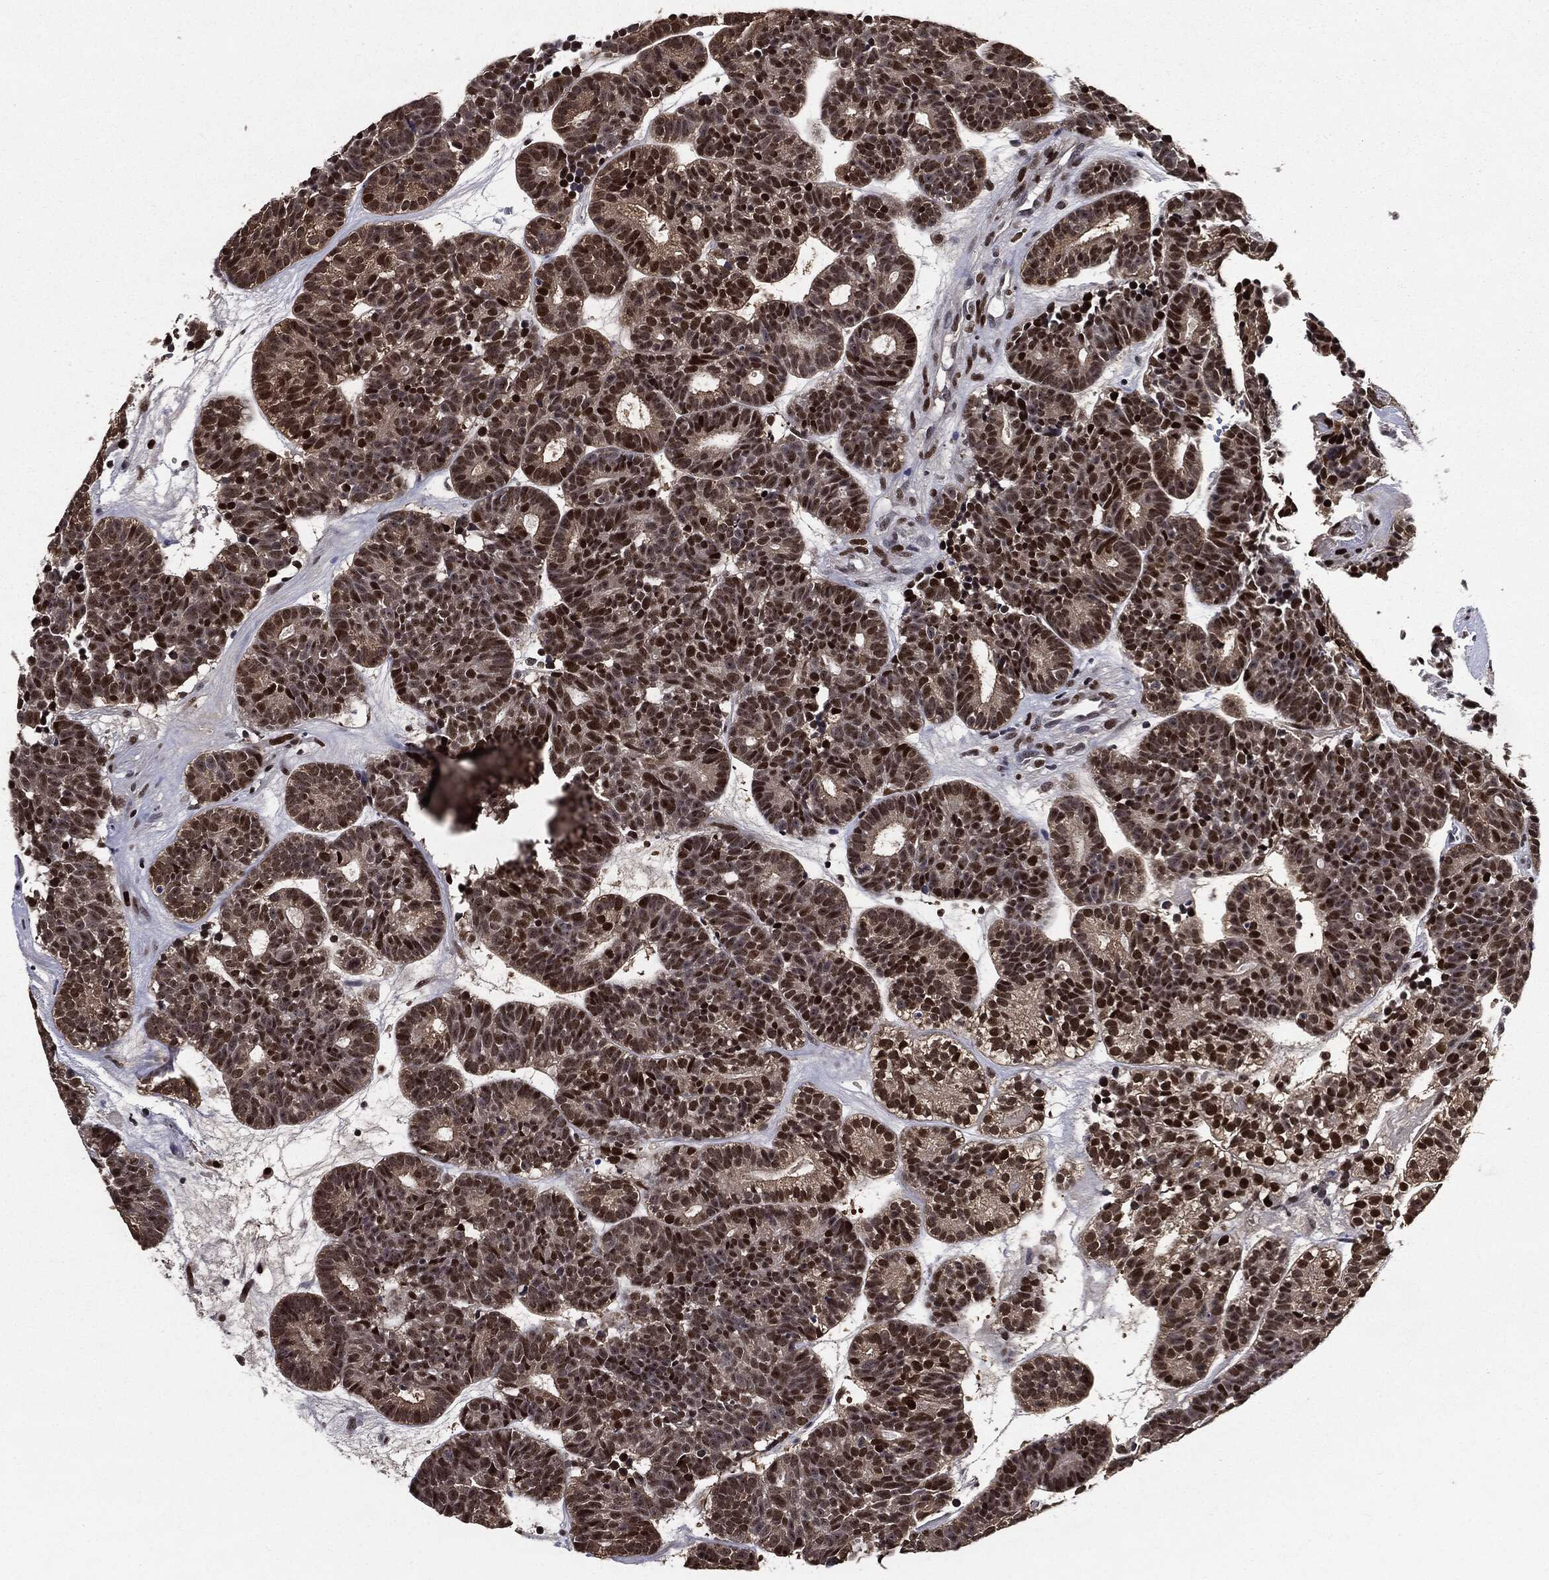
{"staining": {"intensity": "strong", "quantity": "25%-75%", "location": "nuclear"}, "tissue": "head and neck cancer", "cell_type": "Tumor cells", "image_type": "cancer", "snomed": [{"axis": "morphology", "description": "Adenocarcinoma, NOS"}, {"axis": "topography", "description": "Head-Neck"}], "caption": "Immunohistochemistry (IHC) histopathology image of head and neck cancer (adenocarcinoma) stained for a protein (brown), which exhibits high levels of strong nuclear positivity in about 25%-75% of tumor cells.", "gene": "JUN", "patient": {"sex": "female", "age": 81}}